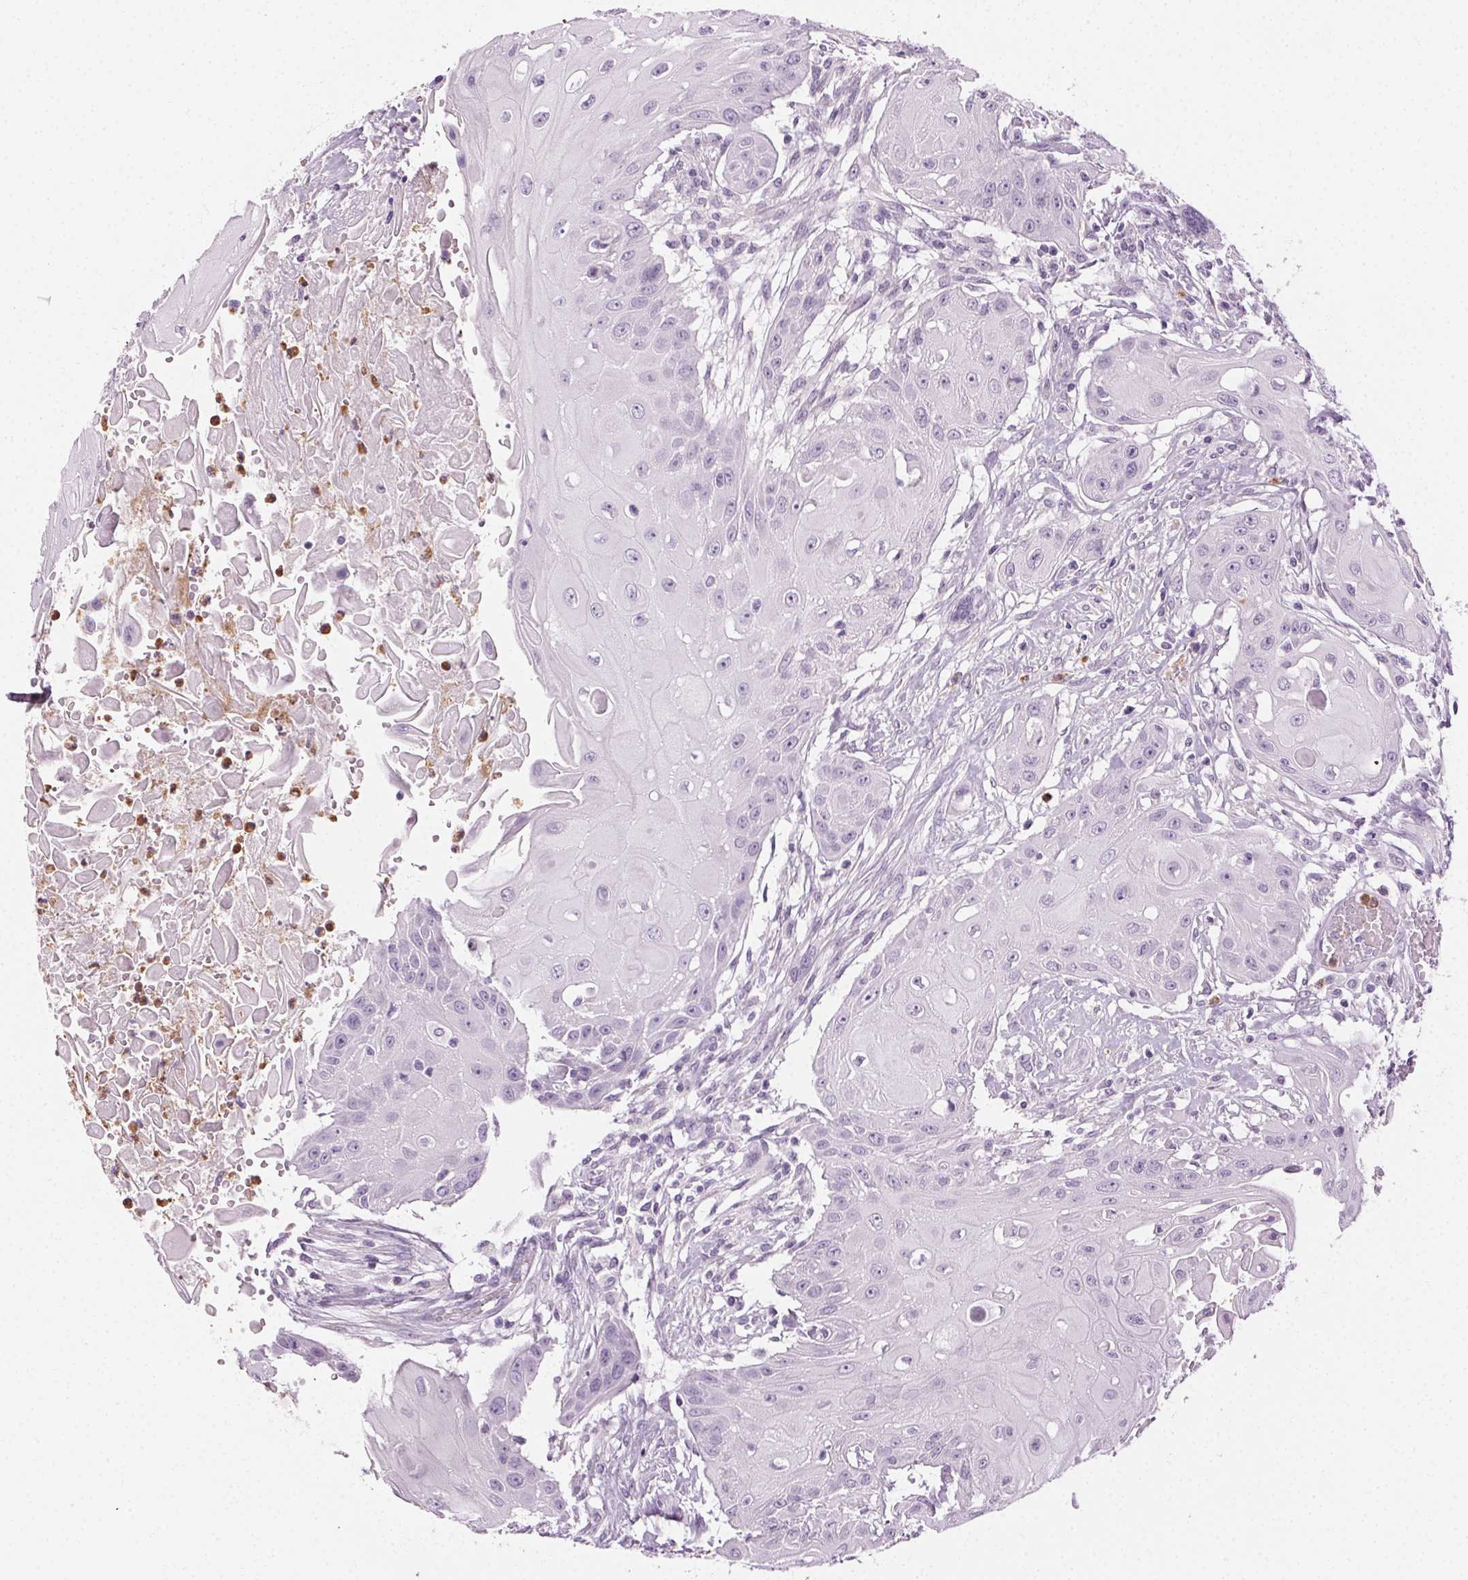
{"staining": {"intensity": "negative", "quantity": "none", "location": "none"}, "tissue": "head and neck cancer", "cell_type": "Tumor cells", "image_type": "cancer", "snomed": [{"axis": "morphology", "description": "Squamous cell carcinoma, NOS"}, {"axis": "topography", "description": "Oral tissue"}, {"axis": "topography", "description": "Head-Neck"}, {"axis": "topography", "description": "Neck, NOS"}], "caption": "Head and neck cancer was stained to show a protein in brown. There is no significant expression in tumor cells. (DAB (3,3'-diaminobenzidine) immunohistochemistry (IHC), high magnification).", "gene": "MPO", "patient": {"sex": "female", "age": 55}}